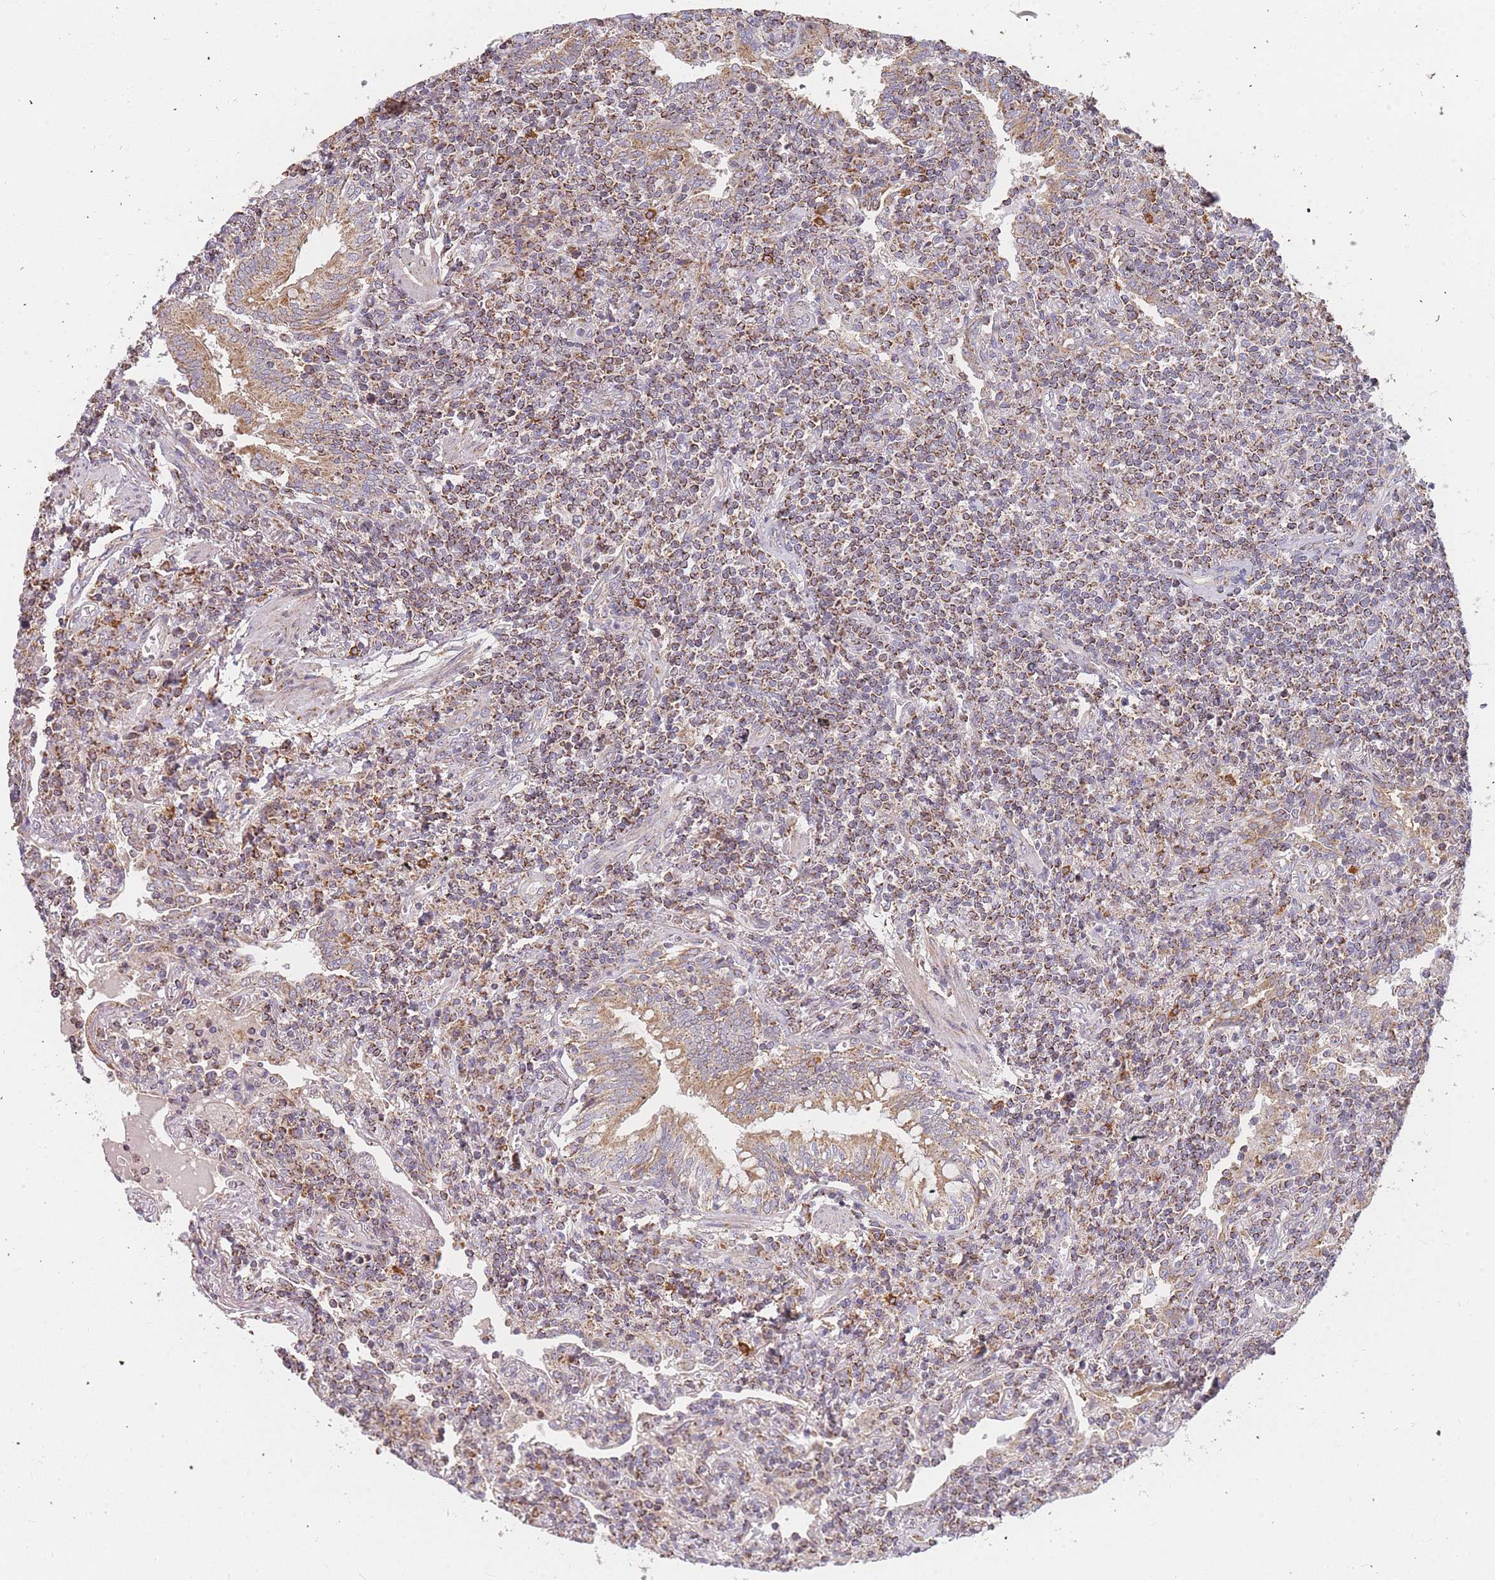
{"staining": {"intensity": "moderate", "quantity": ">75%", "location": "cytoplasmic/membranous"}, "tissue": "lymphoma", "cell_type": "Tumor cells", "image_type": "cancer", "snomed": [{"axis": "morphology", "description": "Malignant lymphoma, non-Hodgkin's type, Low grade"}, {"axis": "topography", "description": "Lung"}], "caption": "Immunohistochemical staining of human lymphoma exhibits medium levels of moderate cytoplasmic/membranous protein staining in approximately >75% of tumor cells.", "gene": "ADCY9", "patient": {"sex": "female", "age": 71}}